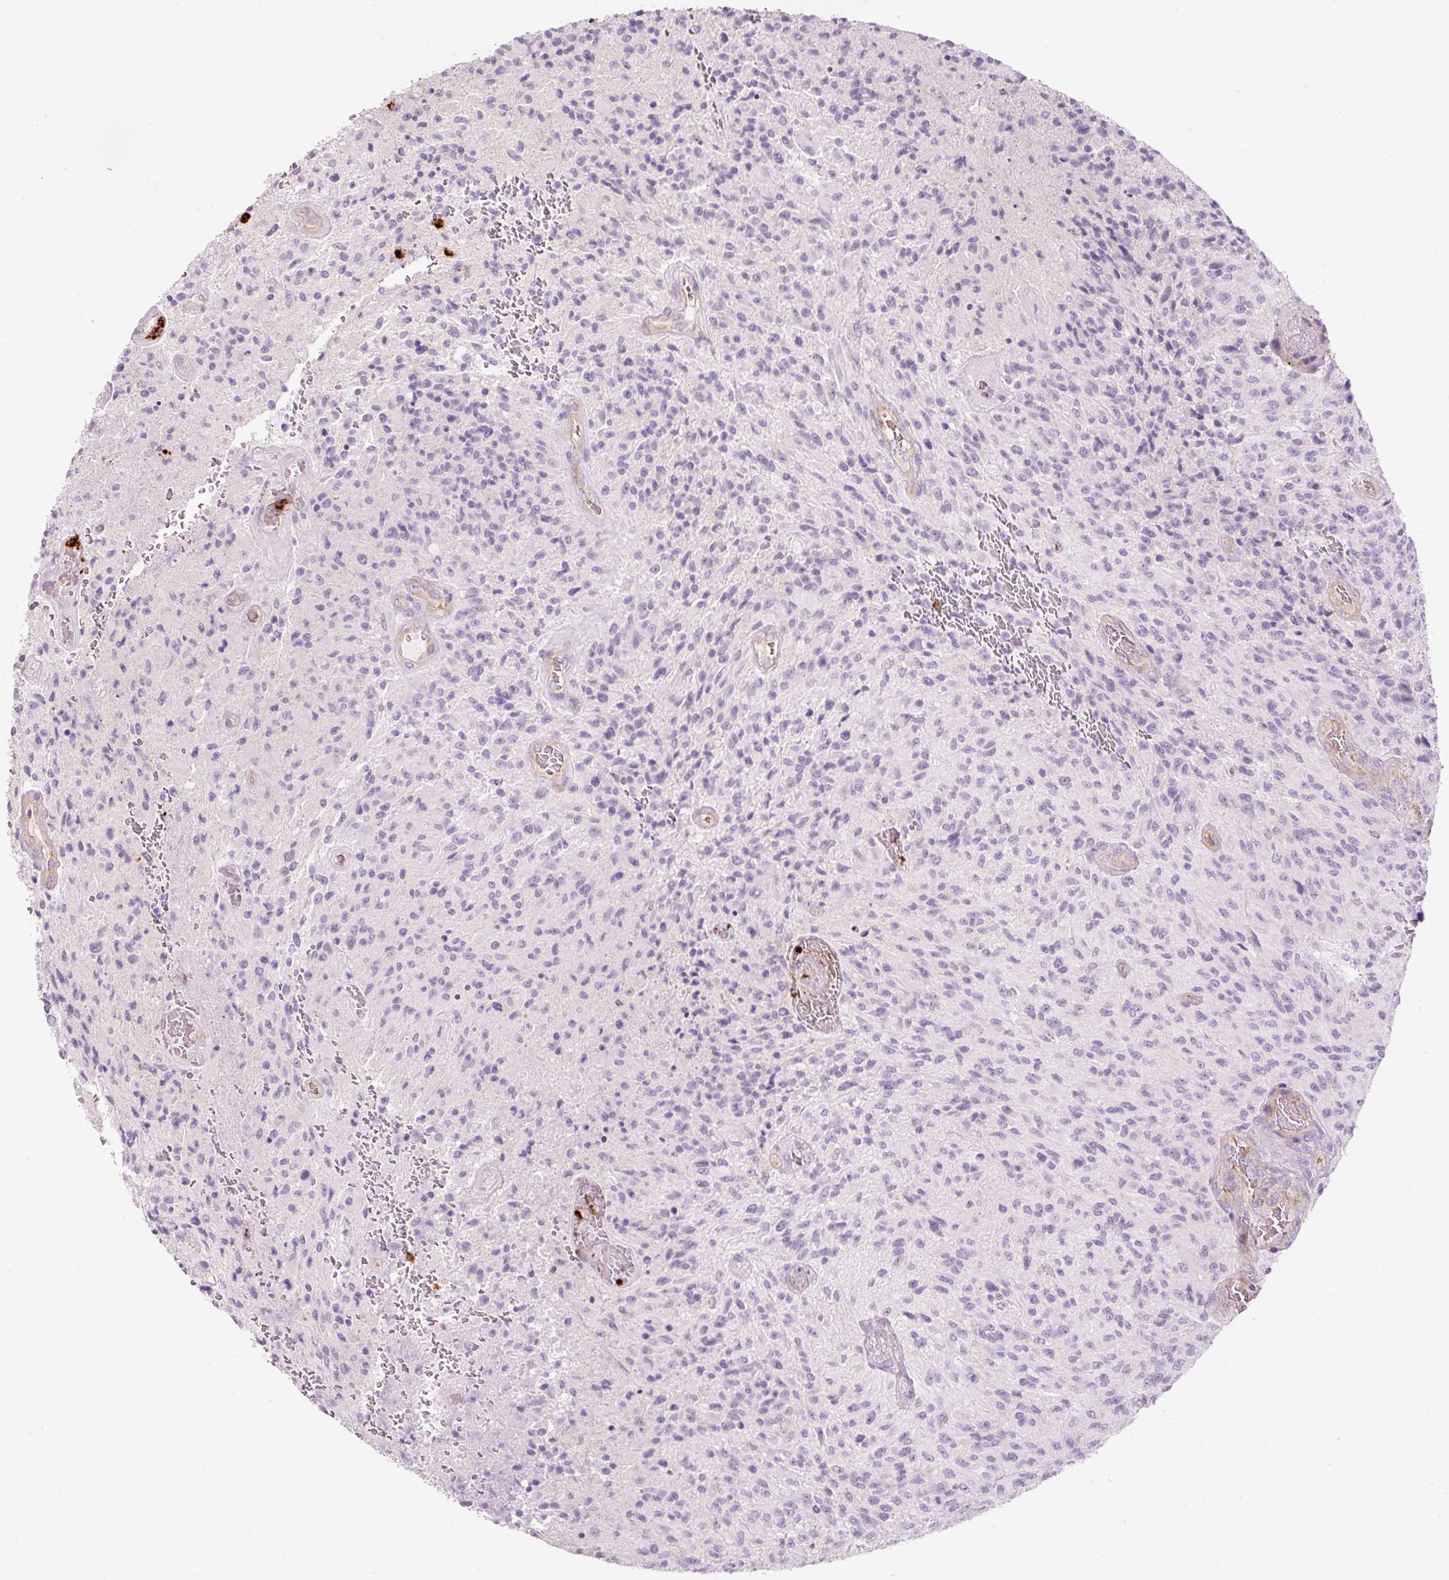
{"staining": {"intensity": "negative", "quantity": "none", "location": "none"}, "tissue": "glioma", "cell_type": "Tumor cells", "image_type": "cancer", "snomed": [{"axis": "morphology", "description": "Normal tissue, NOS"}, {"axis": "morphology", "description": "Glioma, malignant, High grade"}, {"axis": "topography", "description": "Cerebral cortex"}], "caption": "The immunohistochemistry (IHC) photomicrograph has no significant positivity in tumor cells of glioma tissue.", "gene": "MAP3K3", "patient": {"sex": "male", "age": 56}}